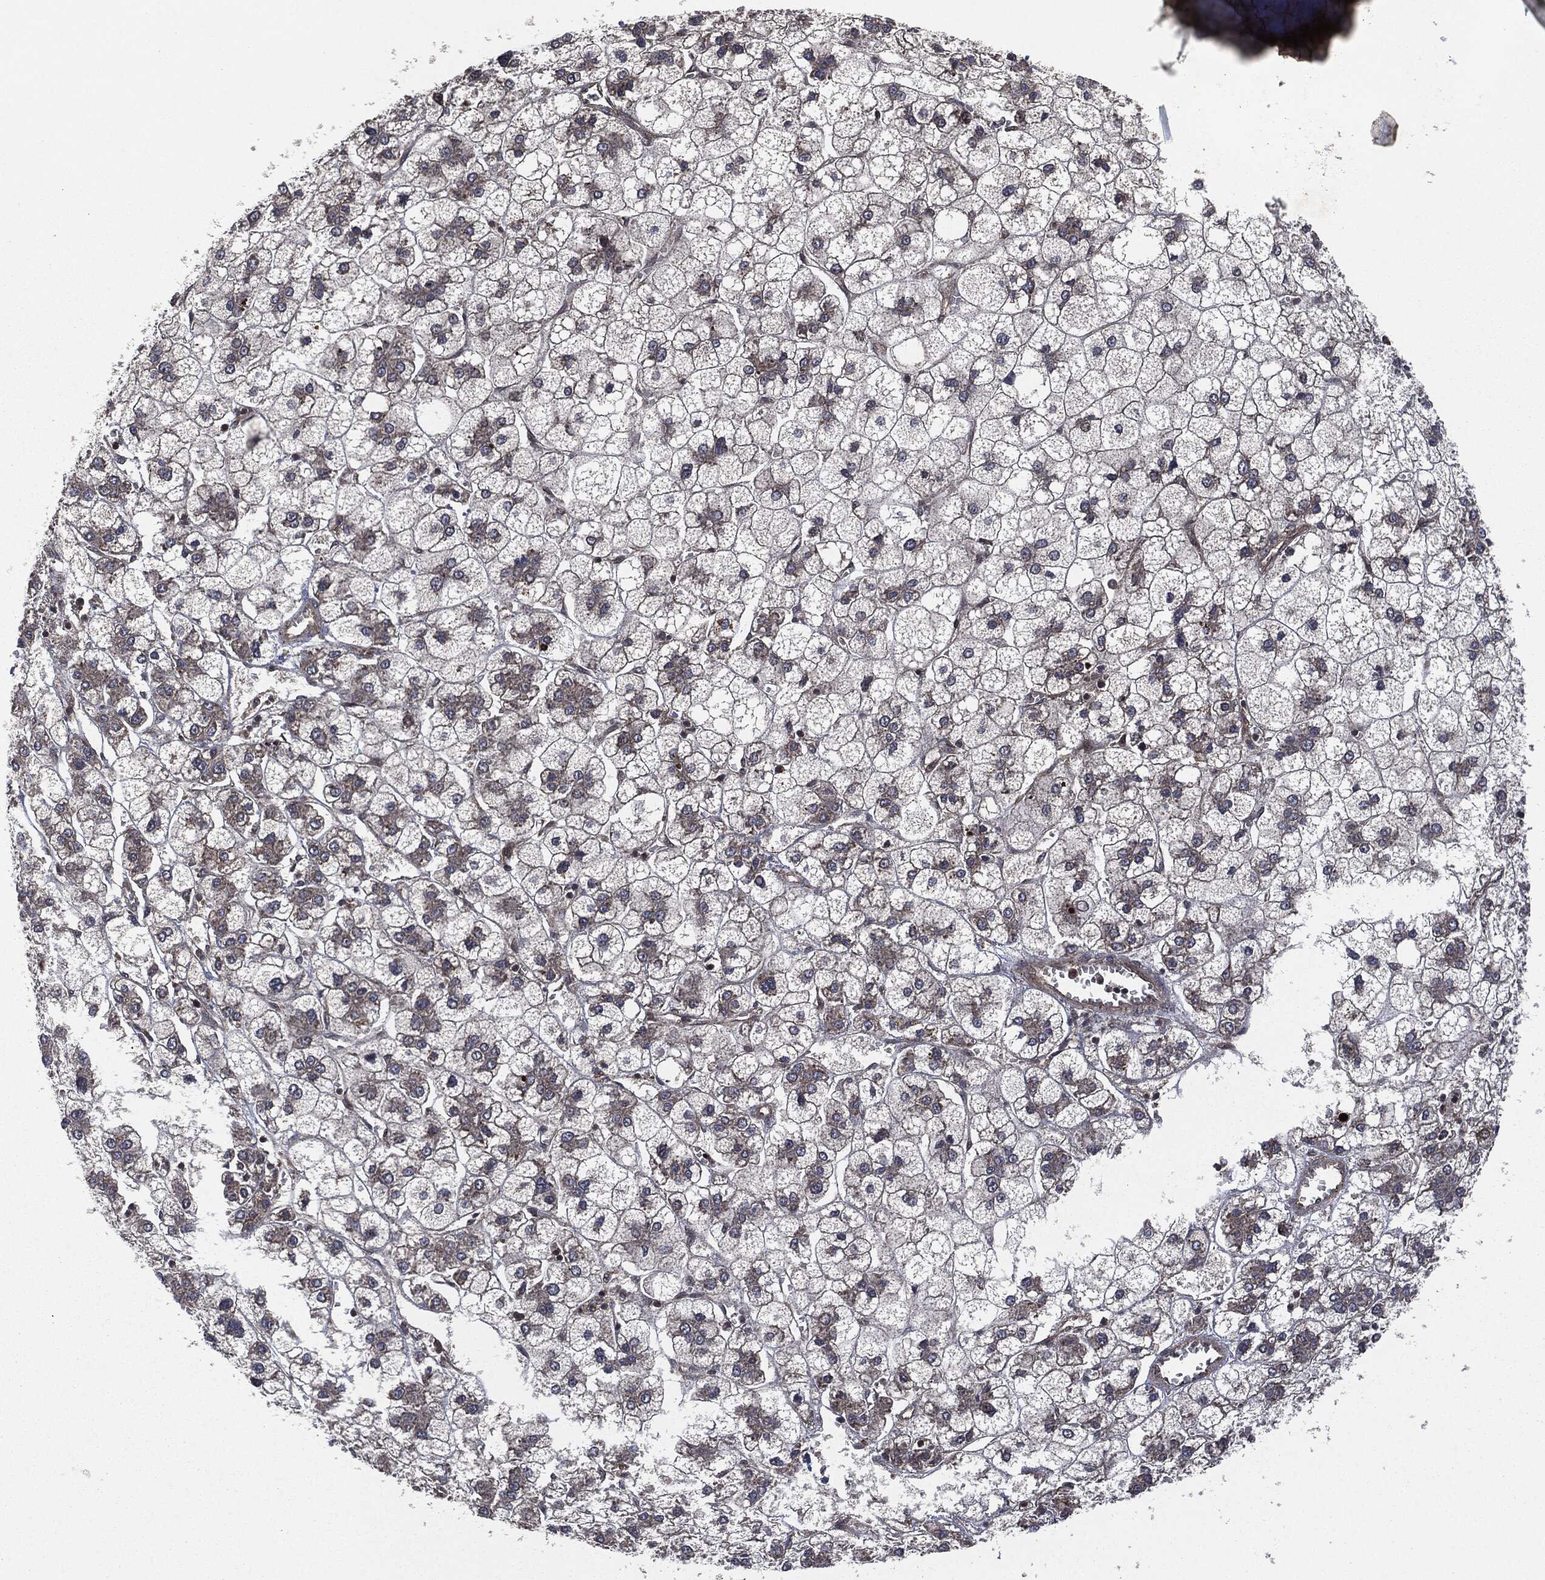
{"staining": {"intensity": "negative", "quantity": "none", "location": "none"}, "tissue": "liver cancer", "cell_type": "Tumor cells", "image_type": "cancer", "snomed": [{"axis": "morphology", "description": "Carcinoma, Hepatocellular, NOS"}, {"axis": "topography", "description": "Liver"}], "caption": "Tumor cells show no significant expression in liver hepatocellular carcinoma. Brightfield microscopy of immunohistochemistry (IHC) stained with DAB (brown) and hematoxylin (blue), captured at high magnification.", "gene": "HRAS", "patient": {"sex": "male", "age": 73}}